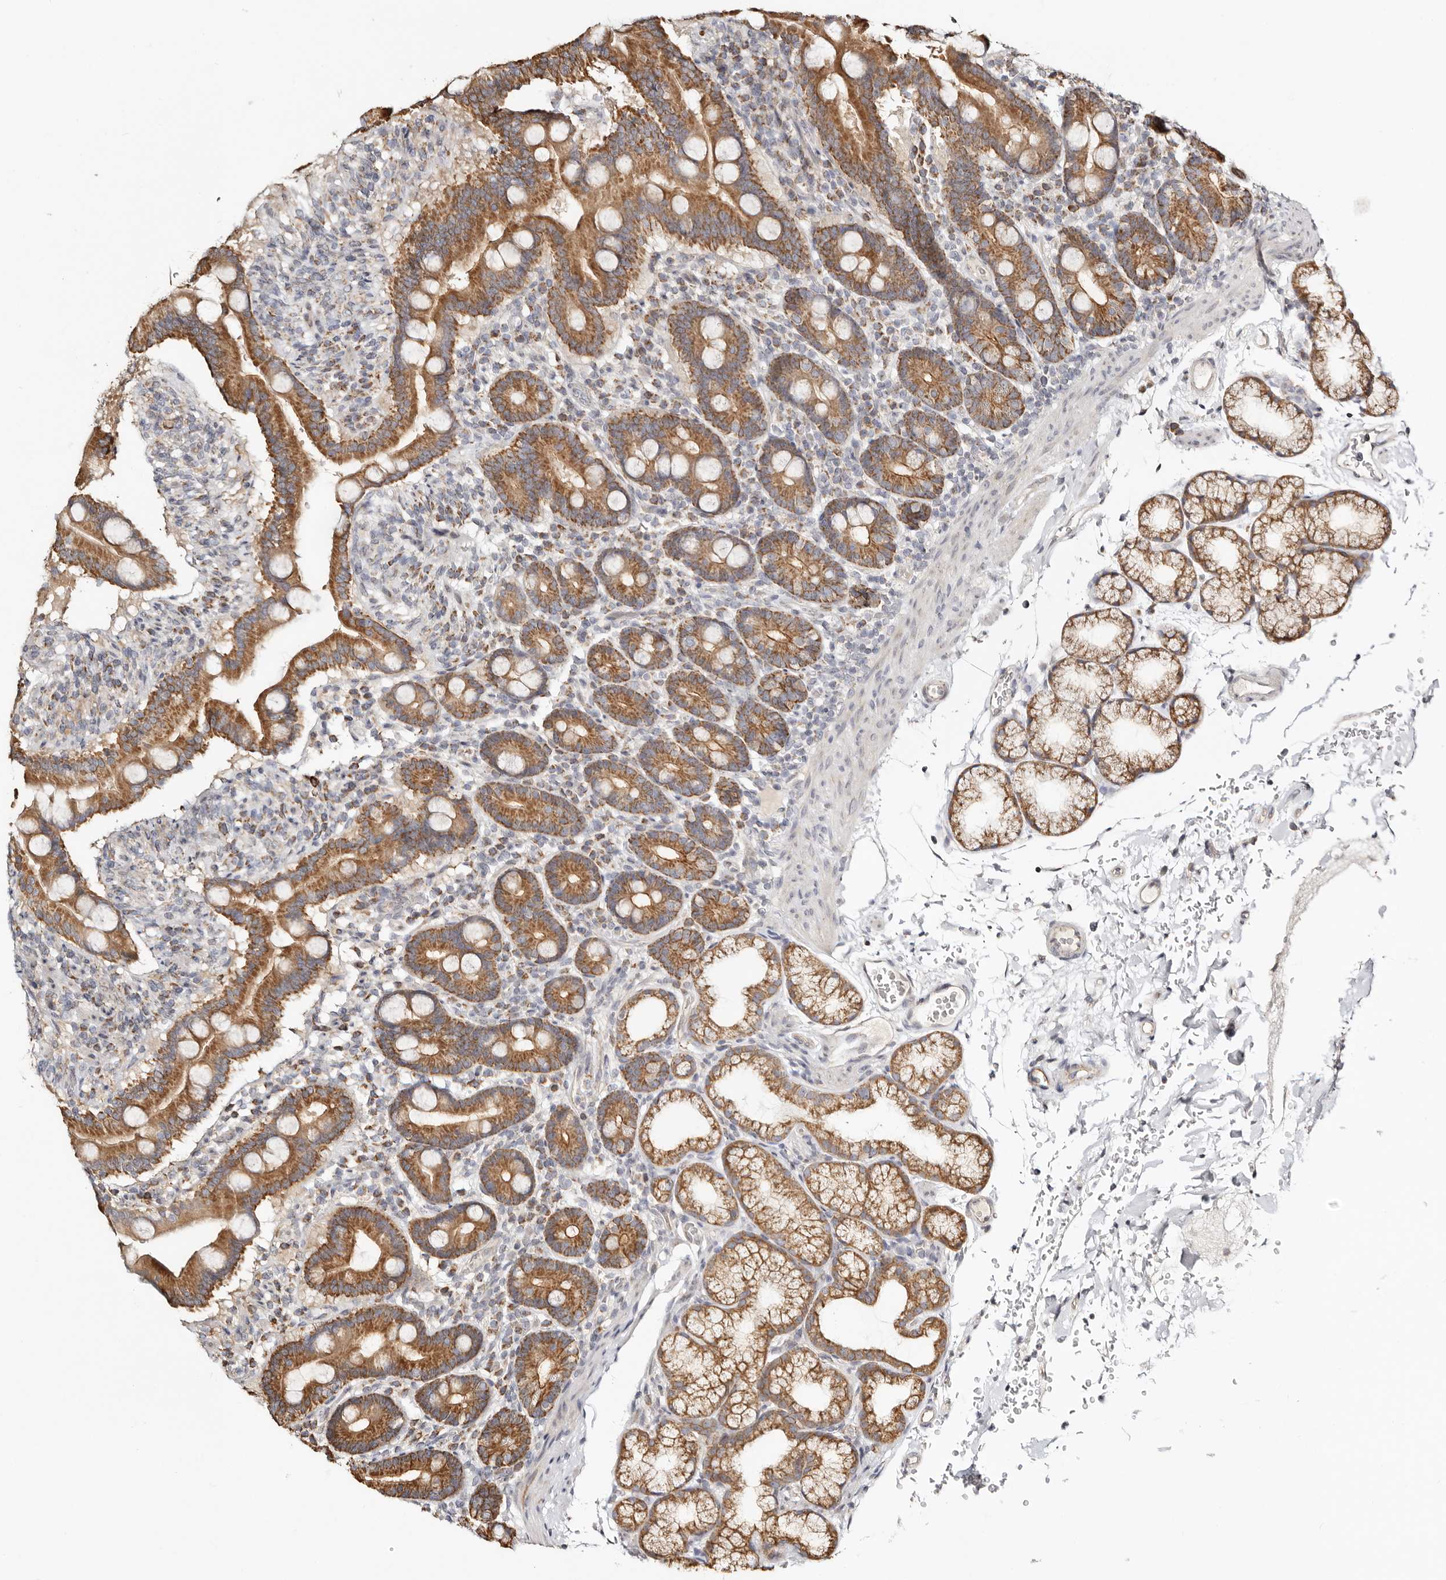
{"staining": {"intensity": "moderate", "quantity": ">75%", "location": "cytoplasmic/membranous"}, "tissue": "duodenum", "cell_type": "Glandular cells", "image_type": "normal", "snomed": [{"axis": "morphology", "description": "Normal tissue, NOS"}, {"axis": "topography", "description": "Duodenum"}], "caption": "An immunohistochemistry (IHC) image of benign tissue is shown. Protein staining in brown highlights moderate cytoplasmic/membranous positivity in duodenum within glandular cells. Using DAB (3,3'-diaminobenzidine) (brown) and hematoxylin (blue) stains, captured at high magnification using brightfield microscopy.", "gene": "KDF1", "patient": {"sex": "male", "age": 54}}